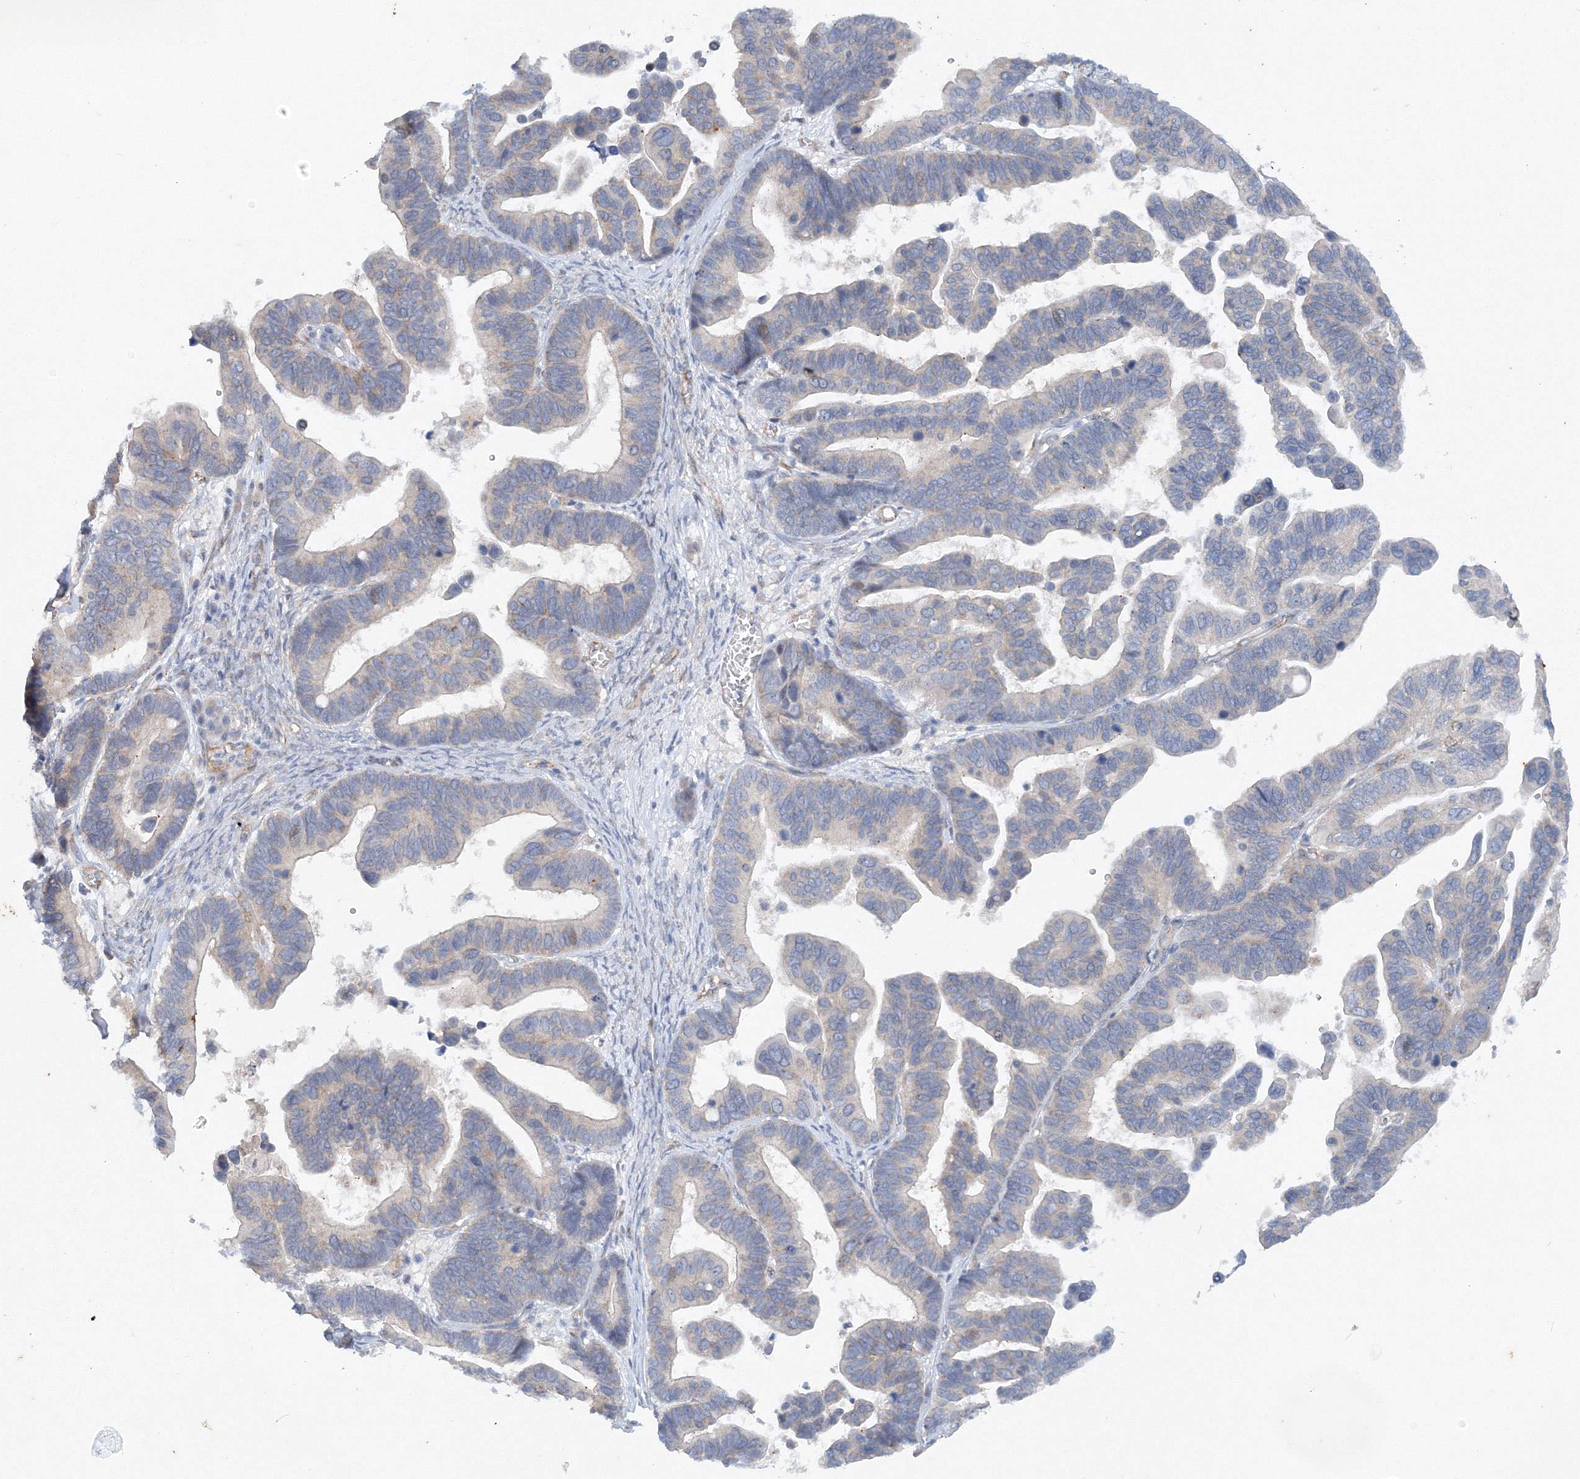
{"staining": {"intensity": "negative", "quantity": "none", "location": "none"}, "tissue": "ovarian cancer", "cell_type": "Tumor cells", "image_type": "cancer", "snomed": [{"axis": "morphology", "description": "Cystadenocarcinoma, serous, NOS"}, {"axis": "topography", "description": "Ovary"}], "caption": "IHC of serous cystadenocarcinoma (ovarian) exhibits no positivity in tumor cells.", "gene": "TANC1", "patient": {"sex": "female", "age": 56}}